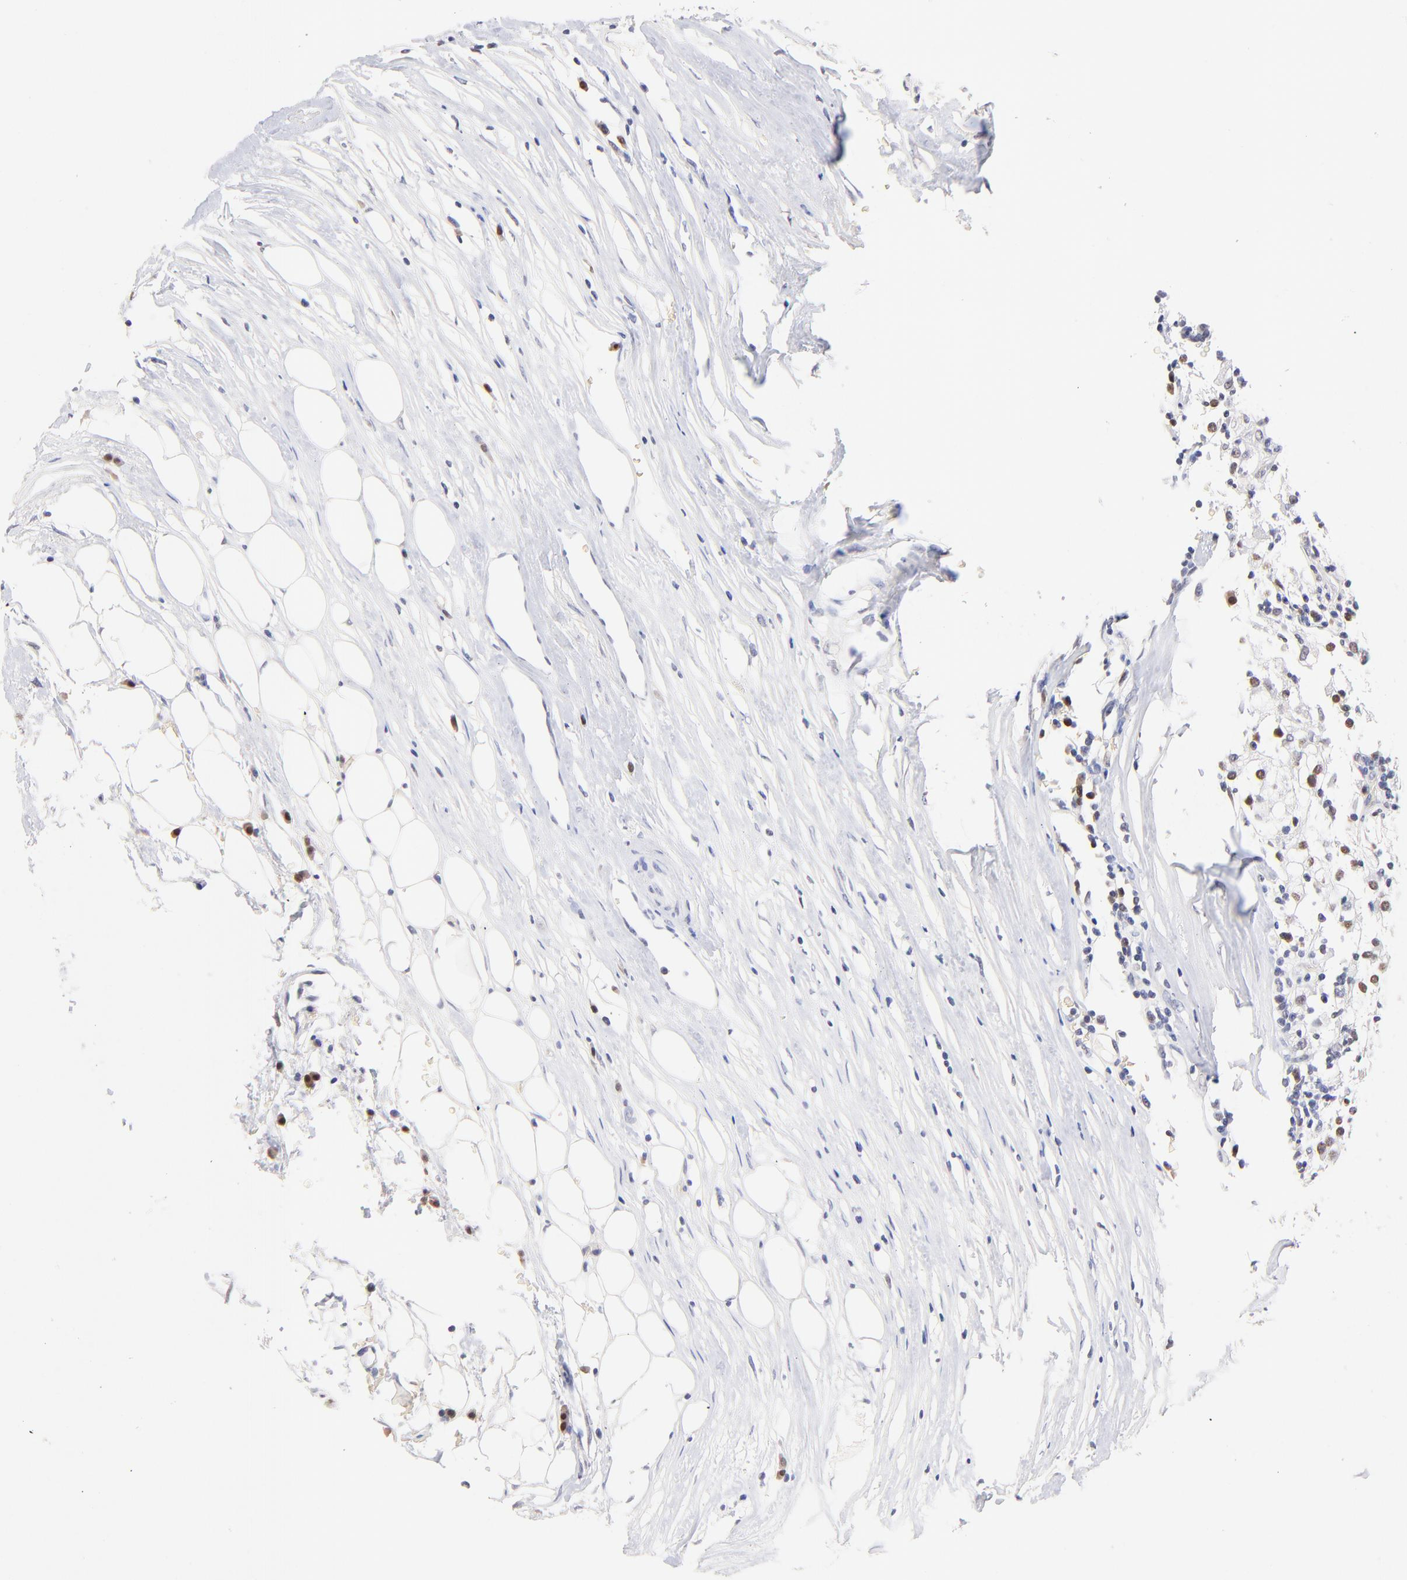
{"staining": {"intensity": "negative", "quantity": "none", "location": "none"}, "tissue": "renal cancer", "cell_type": "Tumor cells", "image_type": "cancer", "snomed": [{"axis": "morphology", "description": "Adenocarcinoma, NOS"}, {"axis": "topography", "description": "Kidney"}], "caption": "High power microscopy image of an immunohistochemistry (IHC) micrograph of adenocarcinoma (renal), revealing no significant positivity in tumor cells.", "gene": "ZNF155", "patient": {"sex": "male", "age": 82}}